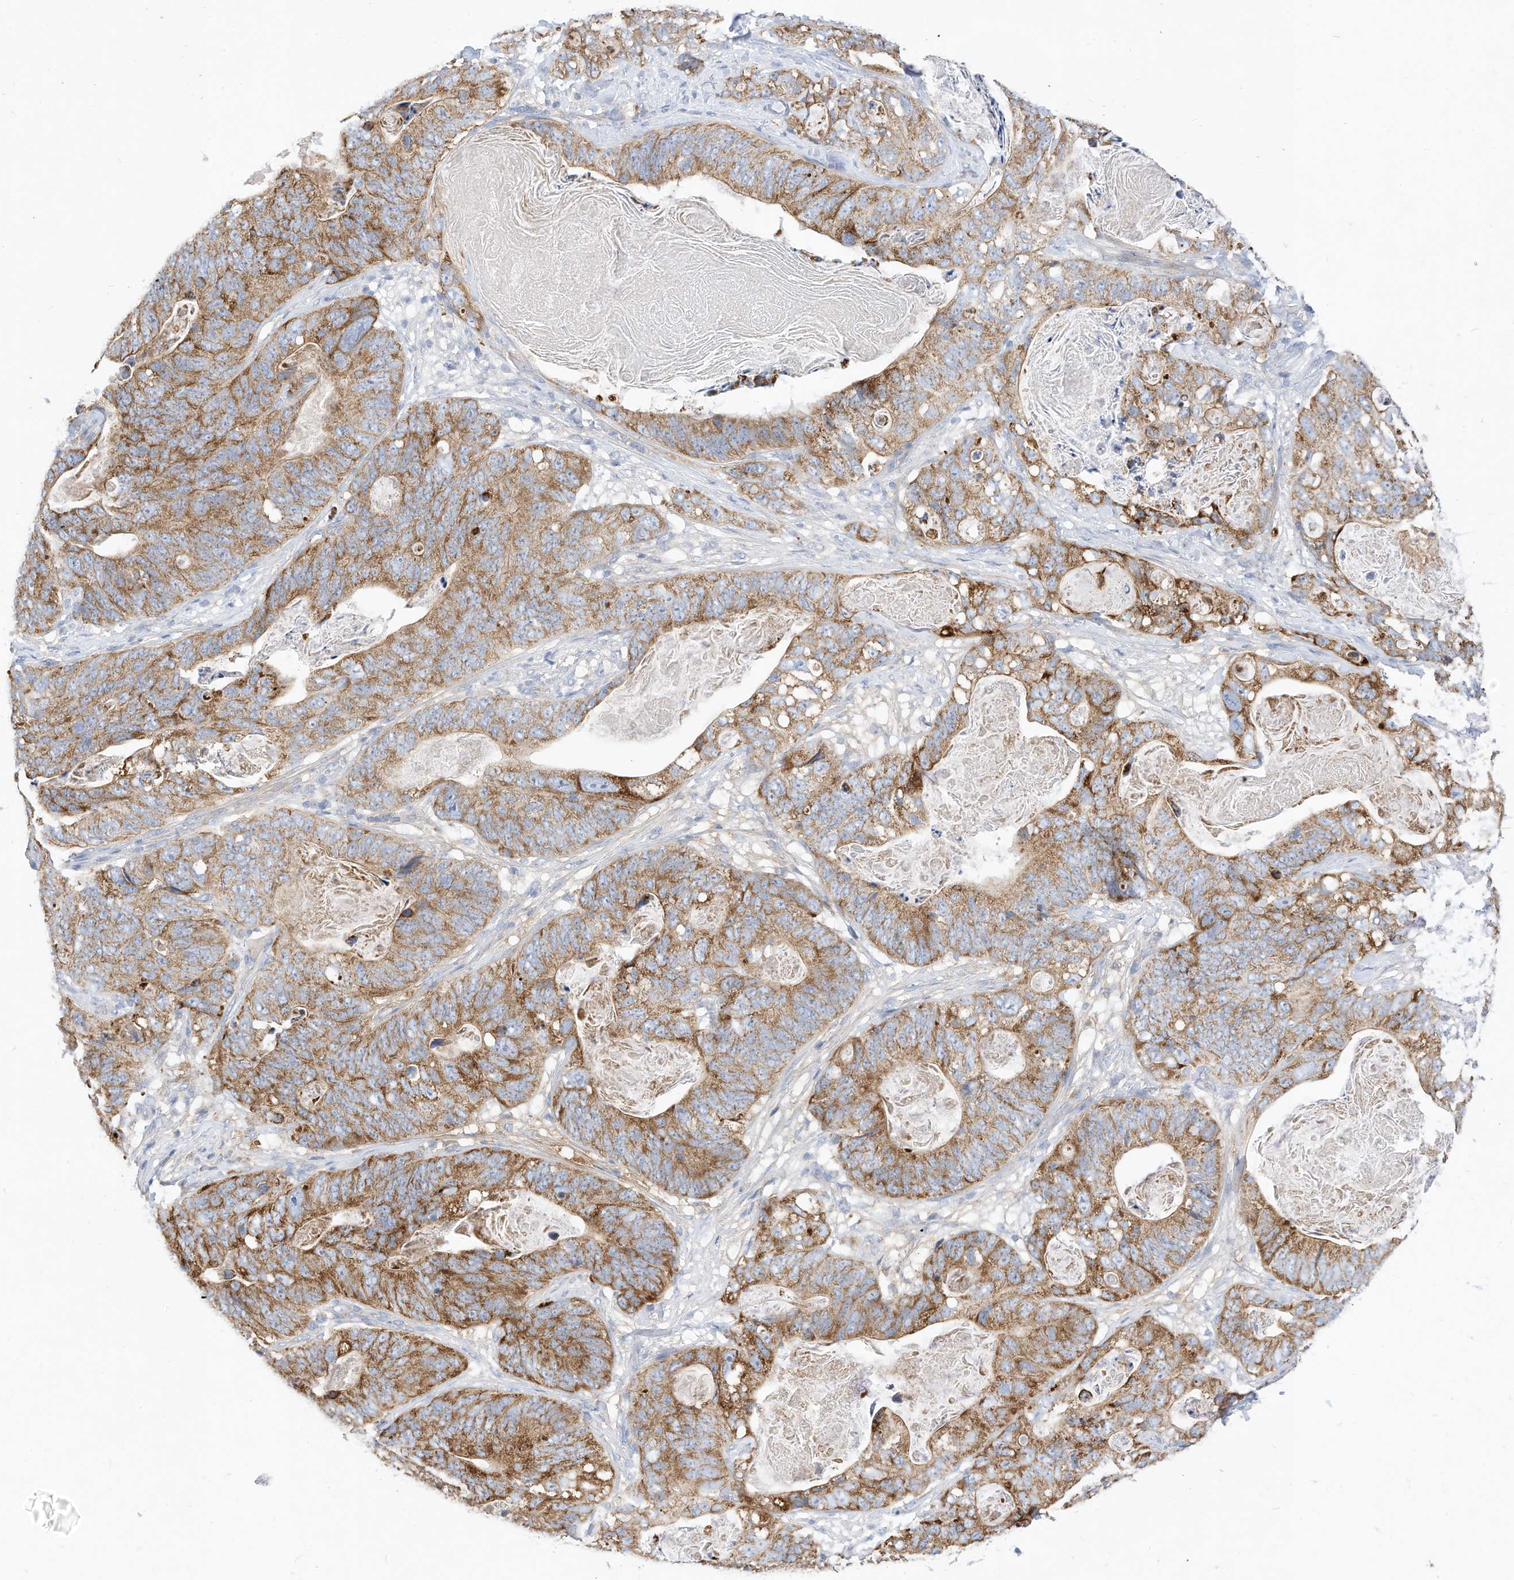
{"staining": {"intensity": "moderate", "quantity": ">75%", "location": "cytoplasmic/membranous"}, "tissue": "stomach cancer", "cell_type": "Tumor cells", "image_type": "cancer", "snomed": [{"axis": "morphology", "description": "Normal tissue, NOS"}, {"axis": "morphology", "description": "Adenocarcinoma, NOS"}, {"axis": "topography", "description": "Stomach"}], "caption": "Protein expression analysis of stomach adenocarcinoma reveals moderate cytoplasmic/membranous staining in about >75% of tumor cells.", "gene": "RHOH", "patient": {"sex": "female", "age": 89}}